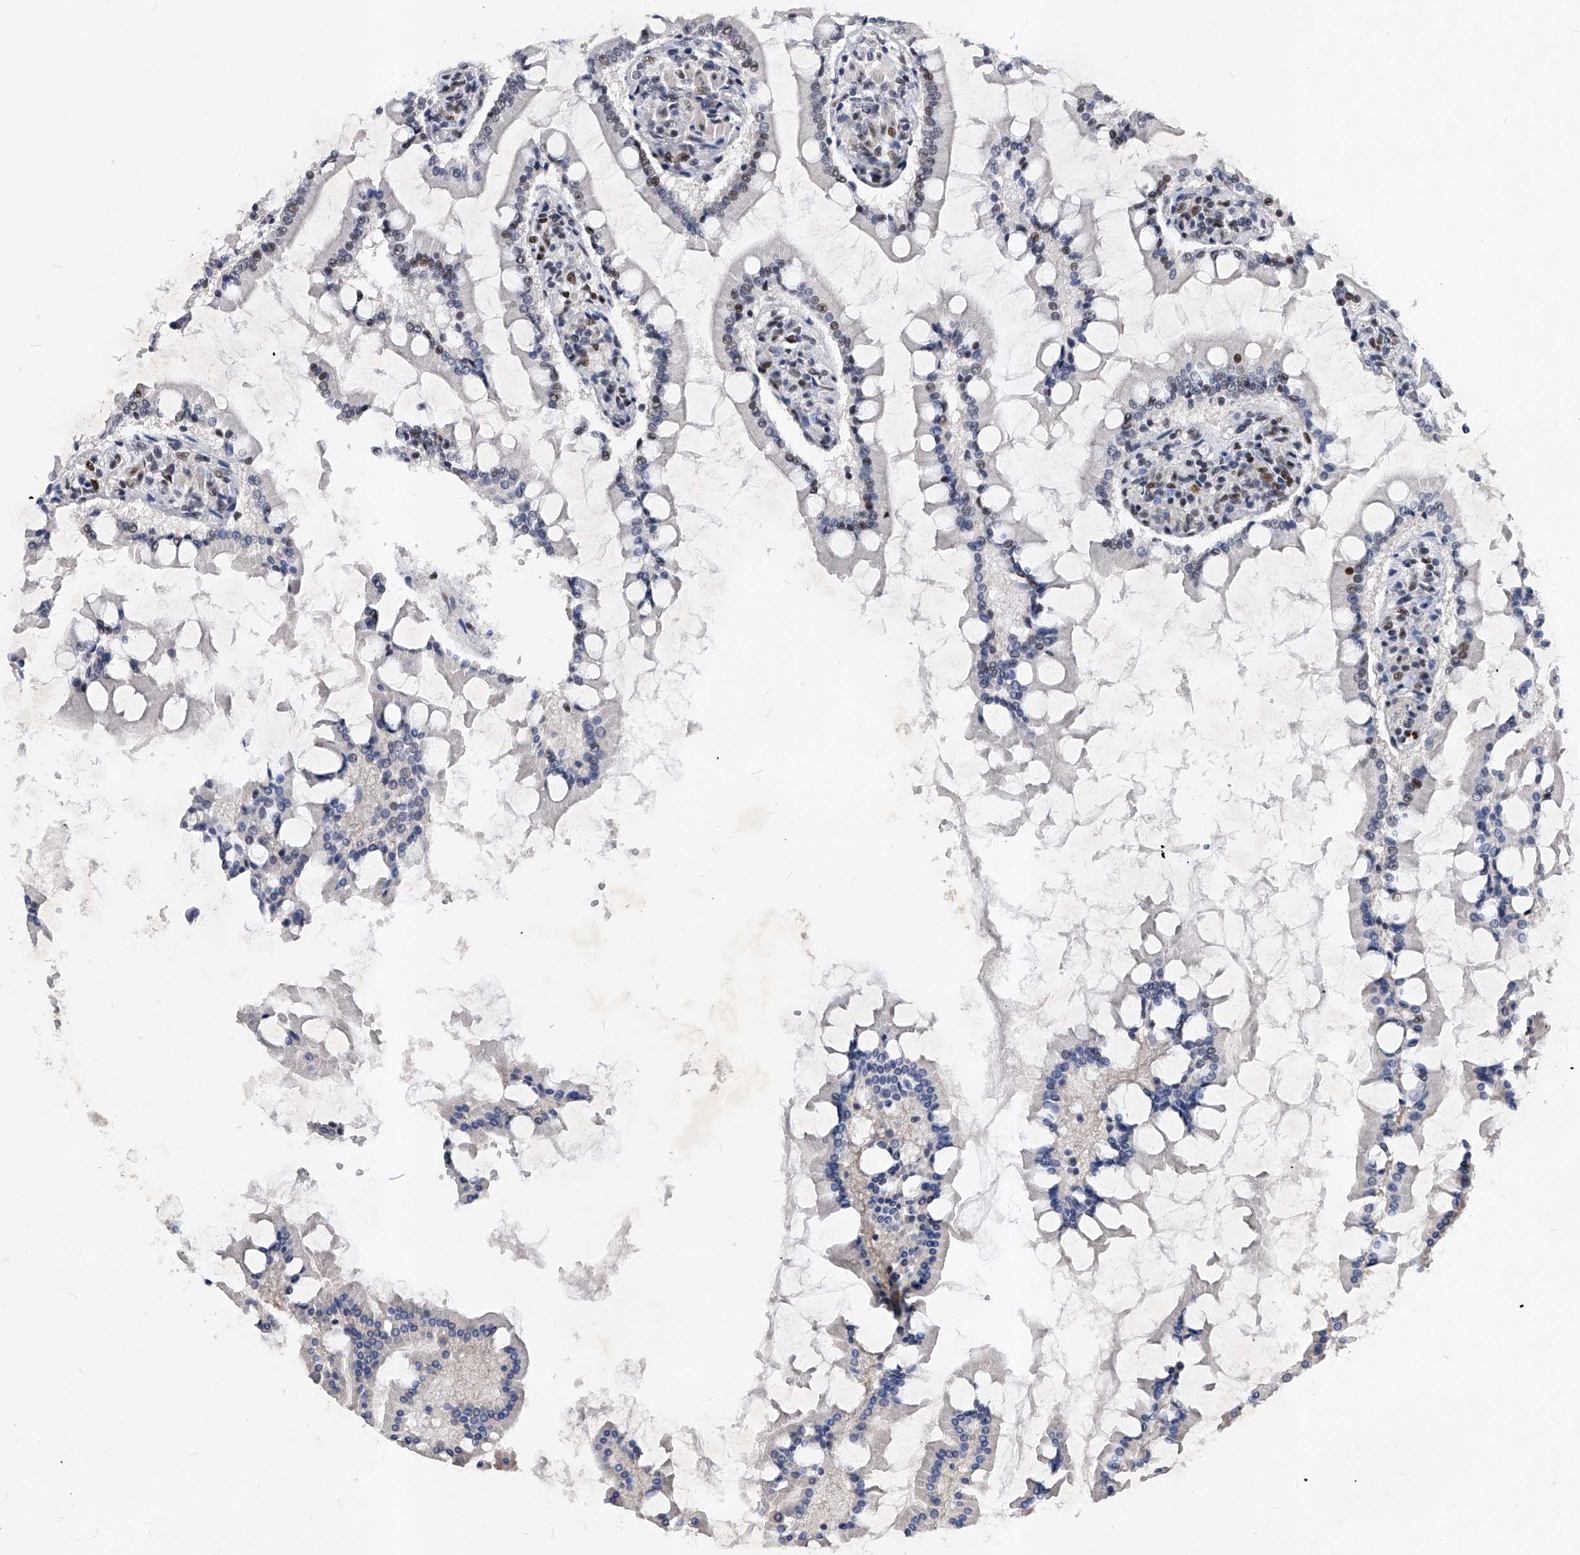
{"staining": {"intensity": "moderate", "quantity": "25%-75%", "location": "nuclear"}, "tissue": "small intestine", "cell_type": "Glandular cells", "image_type": "normal", "snomed": [{"axis": "morphology", "description": "Normal tissue, NOS"}, {"axis": "topography", "description": "Small intestine"}], "caption": "Immunohistochemistry of benign small intestine demonstrates medium levels of moderate nuclear positivity in about 25%-75% of glandular cells. (DAB = brown stain, brightfield microscopy at high magnification).", "gene": "TESK2", "patient": {"sex": "male", "age": 41}}